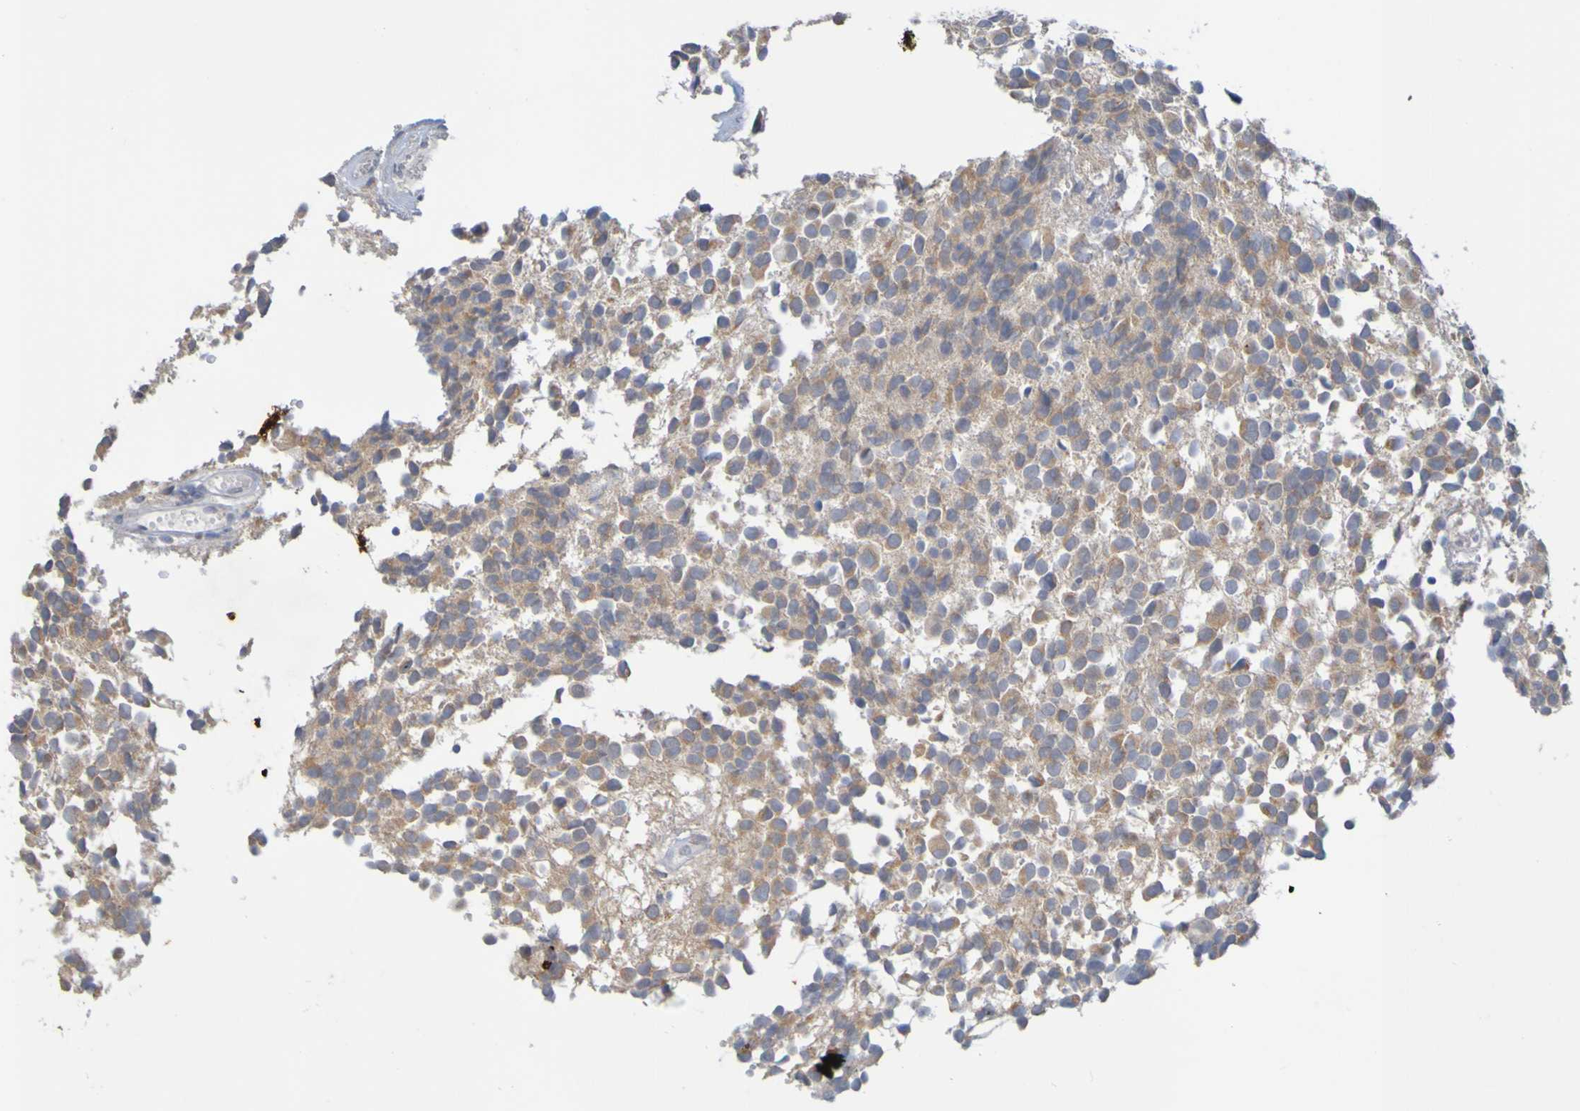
{"staining": {"intensity": "moderate", "quantity": ">75%", "location": "cytoplasmic/membranous"}, "tissue": "glioma", "cell_type": "Tumor cells", "image_type": "cancer", "snomed": [{"axis": "morphology", "description": "Glioma, malignant, High grade"}, {"axis": "topography", "description": "Brain"}], "caption": "Tumor cells display medium levels of moderate cytoplasmic/membranous staining in about >75% of cells in glioma. (DAB (3,3'-diaminobenzidine) IHC with brightfield microscopy, high magnification).", "gene": "LILRB5", "patient": {"sex": "male", "age": 32}}